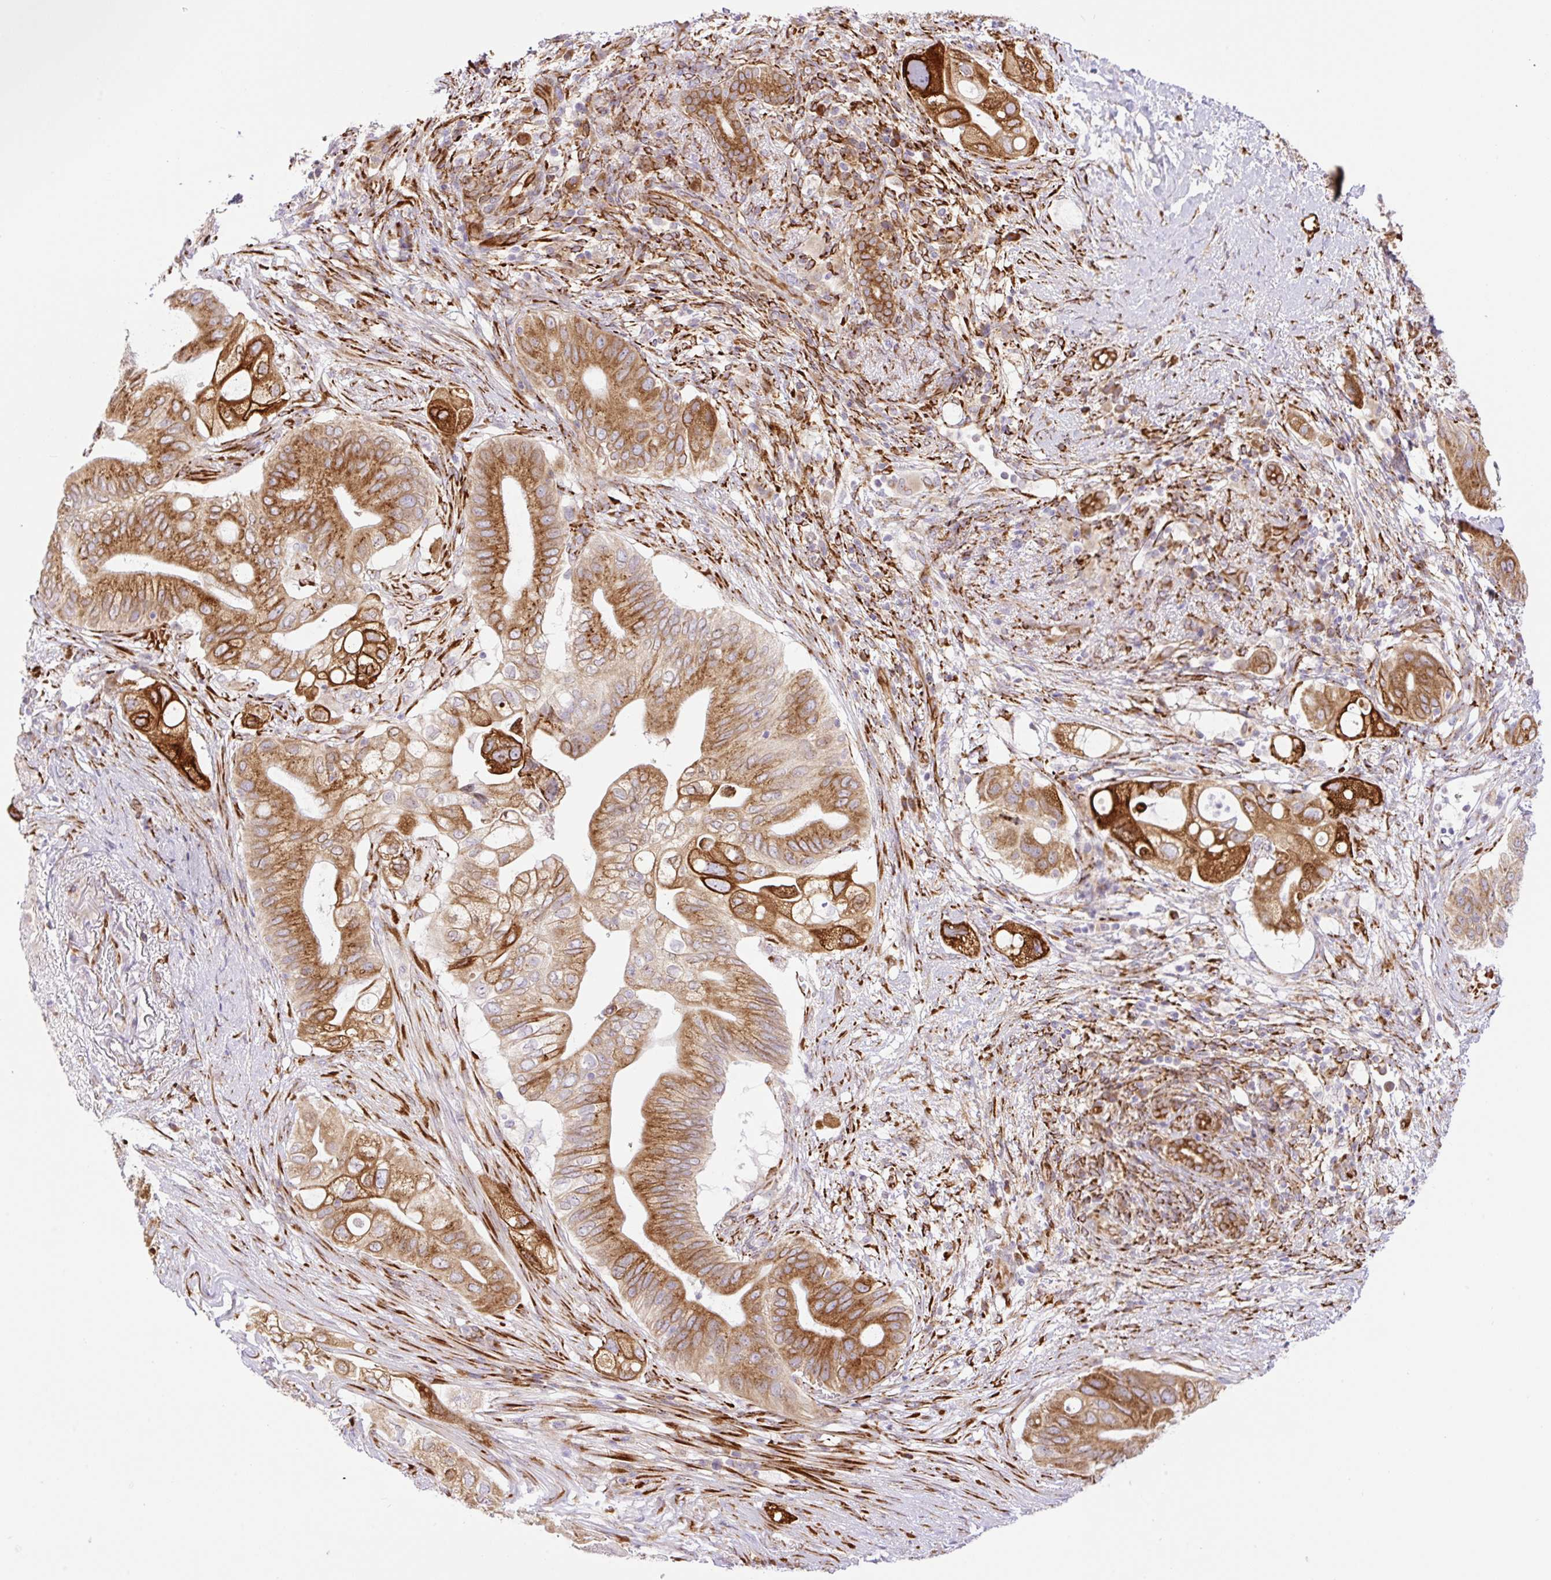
{"staining": {"intensity": "strong", "quantity": ">75%", "location": "cytoplasmic/membranous"}, "tissue": "pancreatic cancer", "cell_type": "Tumor cells", "image_type": "cancer", "snomed": [{"axis": "morphology", "description": "Adenocarcinoma, NOS"}, {"axis": "topography", "description": "Pancreas"}], "caption": "Pancreatic adenocarcinoma tissue demonstrates strong cytoplasmic/membranous positivity in about >75% of tumor cells (brown staining indicates protein expression, while blue staining denotes nuclei).", "gene": "RAB30", "patient": {"sex": "female", "age": 72}}